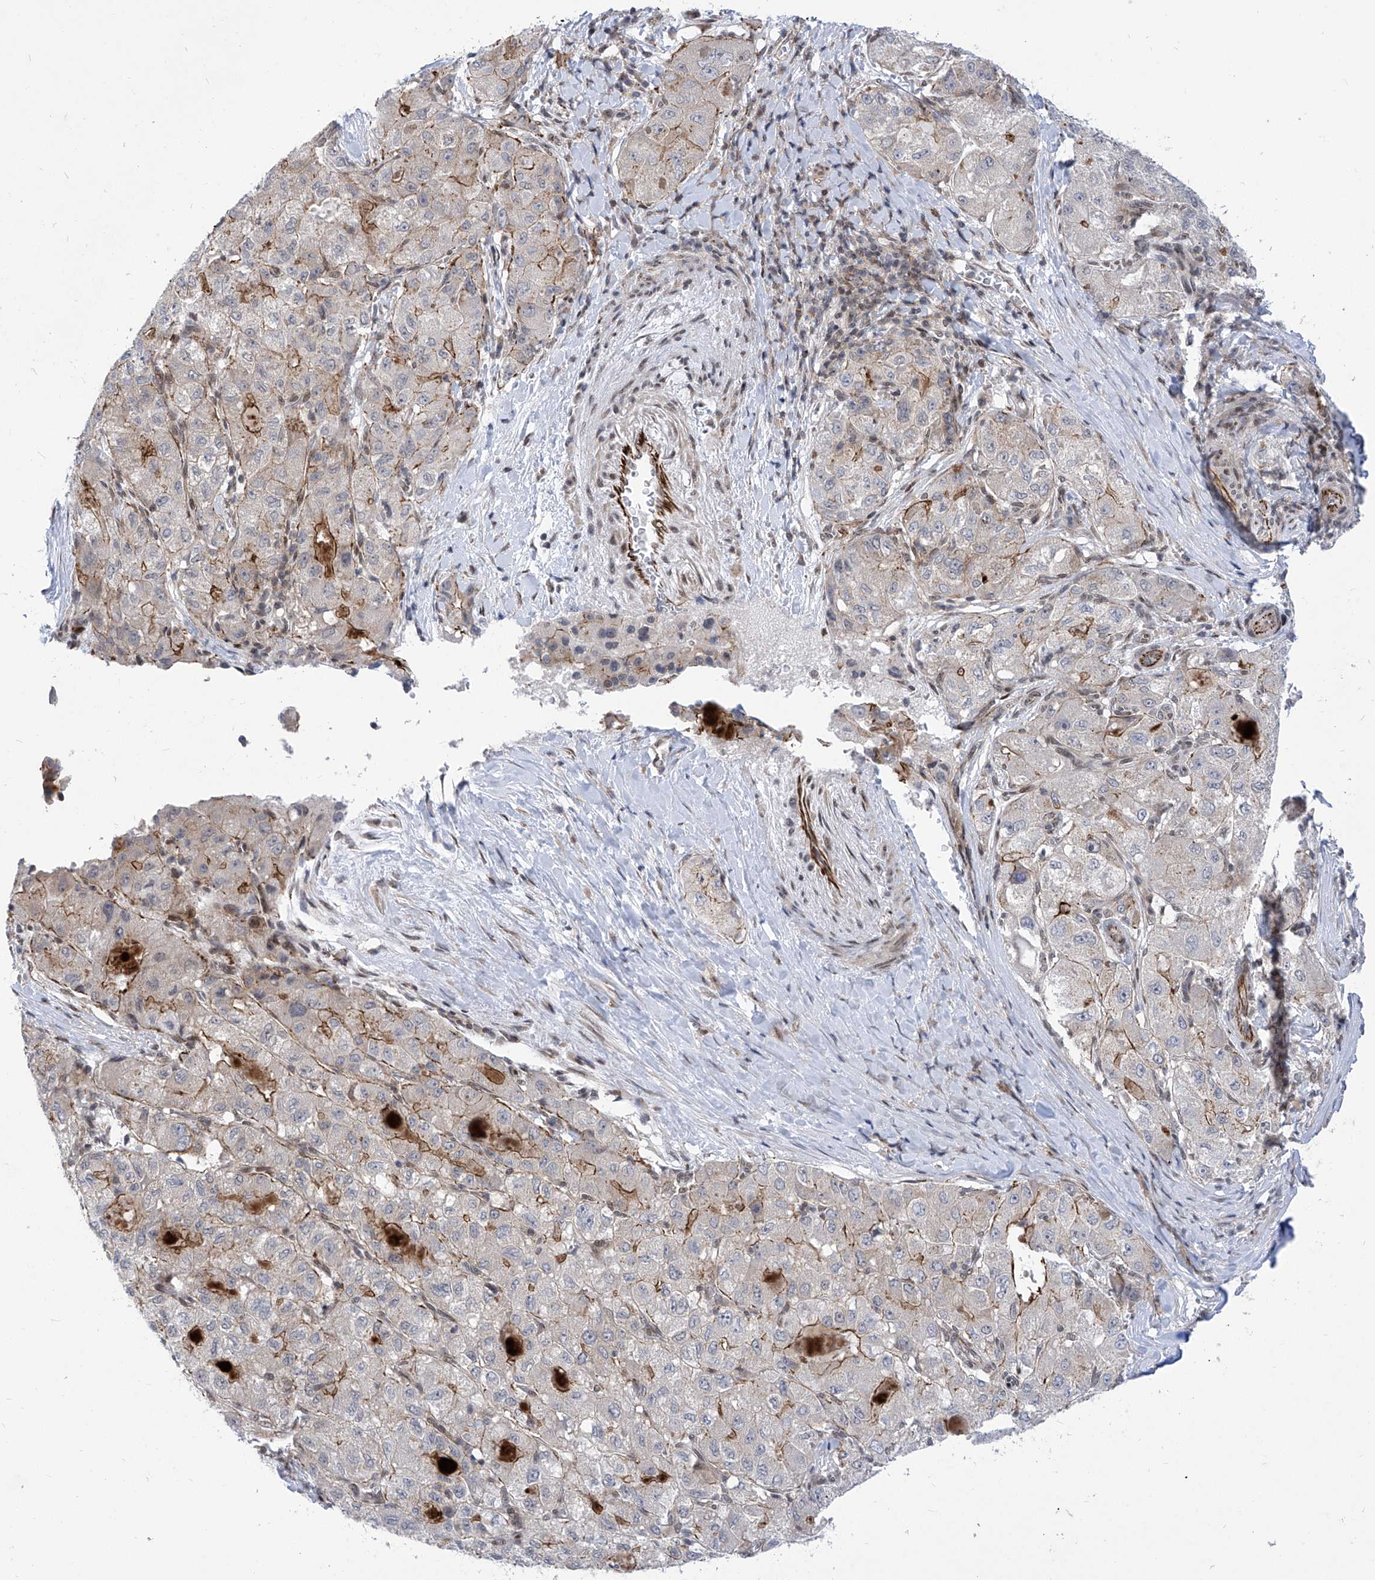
{"staining": {"intensity": "moderate", "quantity": "<25%", "location": "cytoplasmic/membranous"}, "tissue": "liver cancer", "cell_type": "Tumor cells", "image_type": "cancer", "snomed": [{"axis": "morphology", "description": "Carcinoma, Hepatocellular, NOS"}, {"axis": "topography", "description": "Liver"}], "caption": "Liver cancer stained with a brown dye demonstrates moderate cytoplasmic/membranous positive staining in approximately <25% of tumor cells.", "gene": "CEP290", "patient": {"sex": "male", "age": 80}}